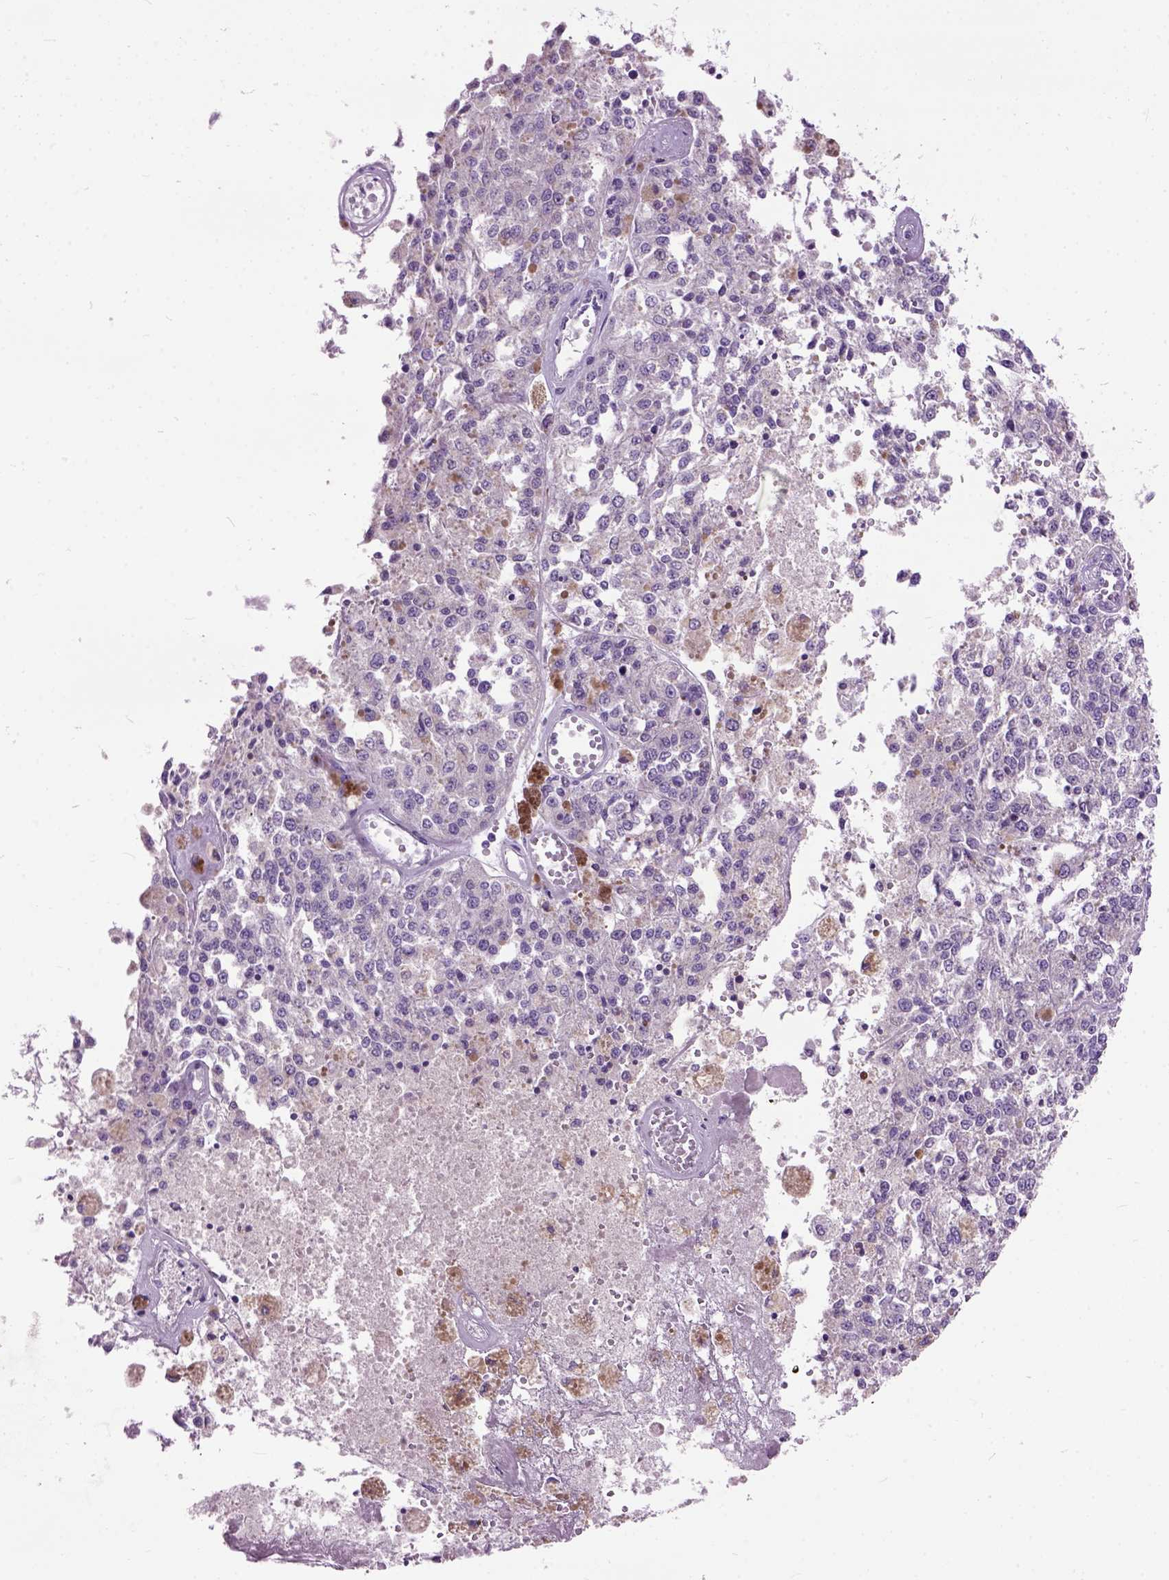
{"staining": {"intensity": "negative", "quantity": "none", "location": "none"}, "tissue": "melanoma", "cell_type": "Tumor cells", "image_type": "cancer", "snomed": [{"axis": "morphology", "description": "Malignant melanoma, Metastatic site"}, {"axis": "topography", "description": "Lymph node"}], "caption": "DAB immunohistochemical staining of malignant melanoma (metastatic site) displays no significant positivity in tumor cells.", "gene": "MAPT", "patient": {"sex": "female", "age": 64}}